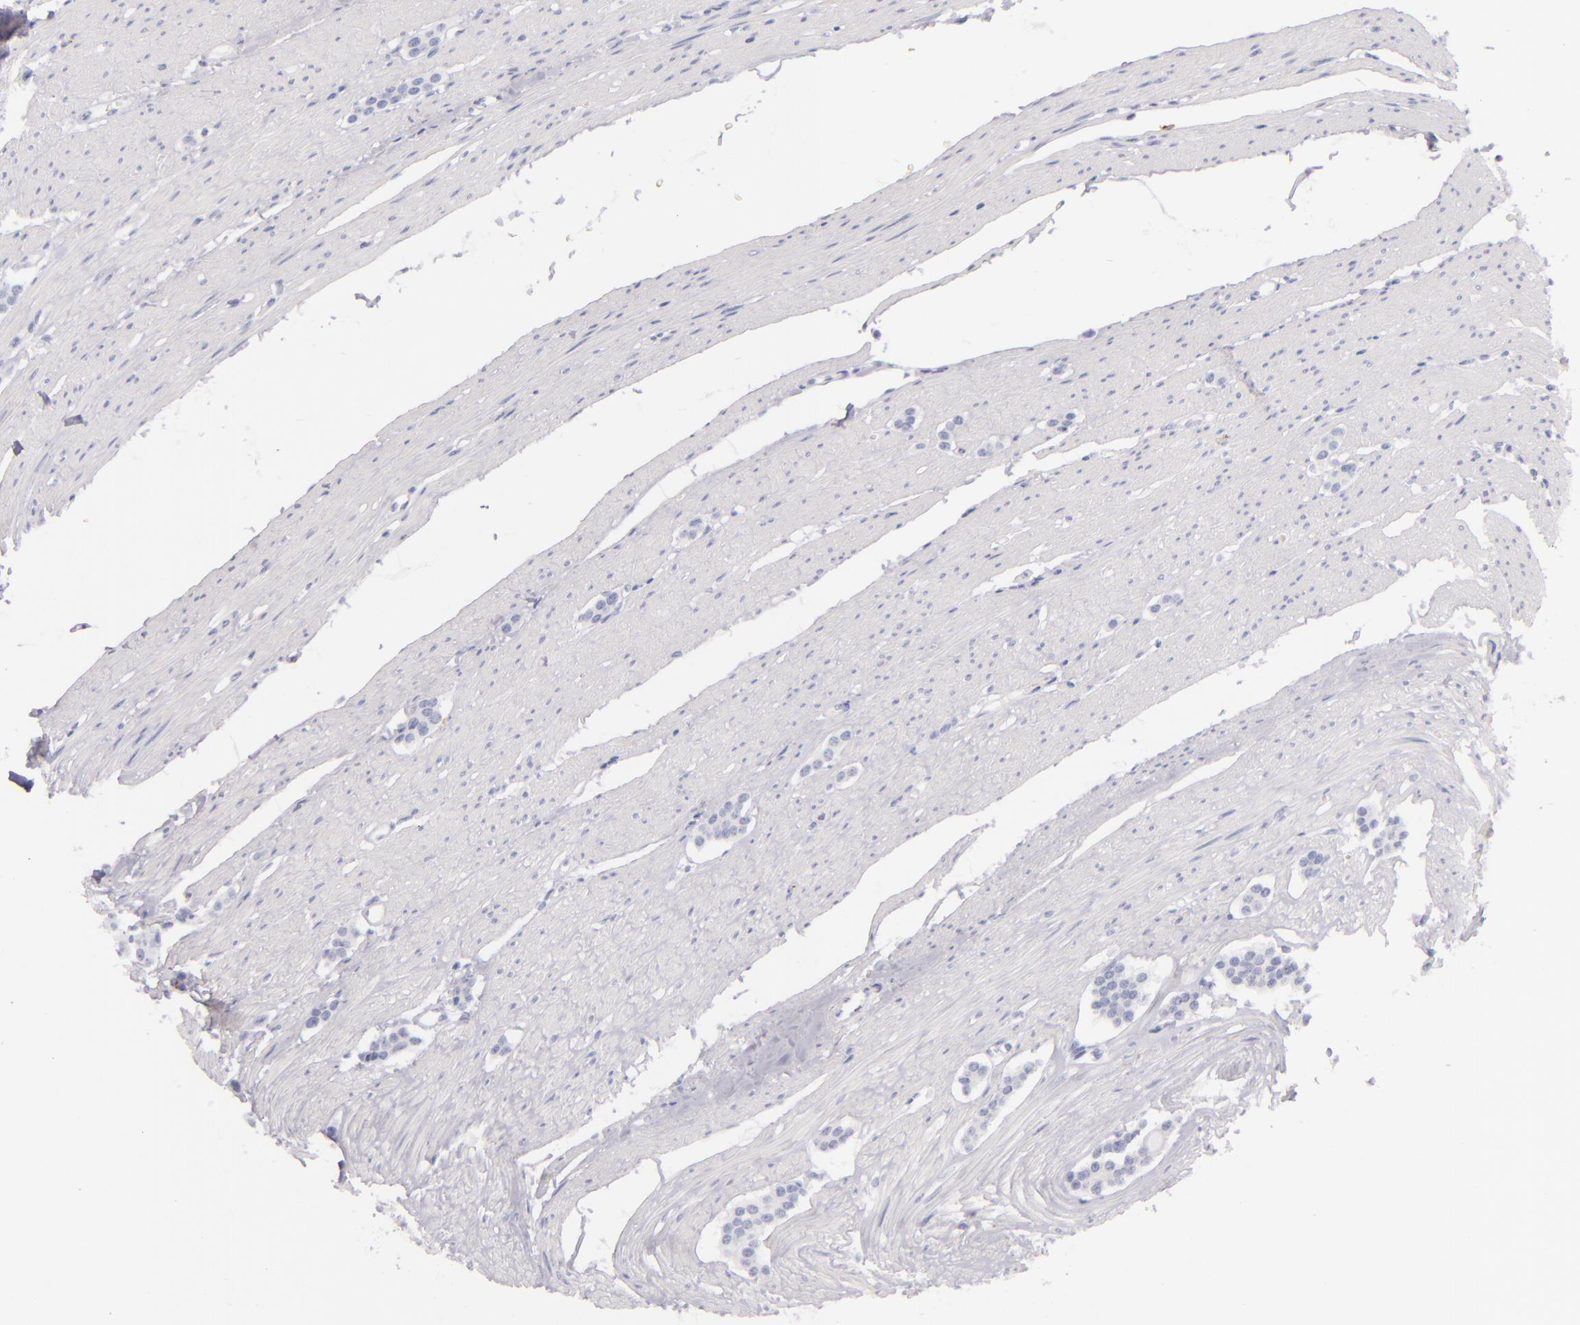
{"staining": {"intensity": "negative", "quantity": "none", "location": "none"}, "tissue": "carcinoid", "cell_type": "Tumor cells", "image_type": "cancer", "snomed": [{"axis": "morphology", "description": "Carcinoid, malignant, NOS"}, {"axis": "topography", "description": "Small intestine"}], "caption": "This image is of malignant carcinoid stained with IHC to label a protein in brown with the nuclei are counter-stained blue. There is no positivity in tumor cells. Nuclei are stained in blue.", "gene": "CD207", "patient": {"sex": "male", "age": 60}}